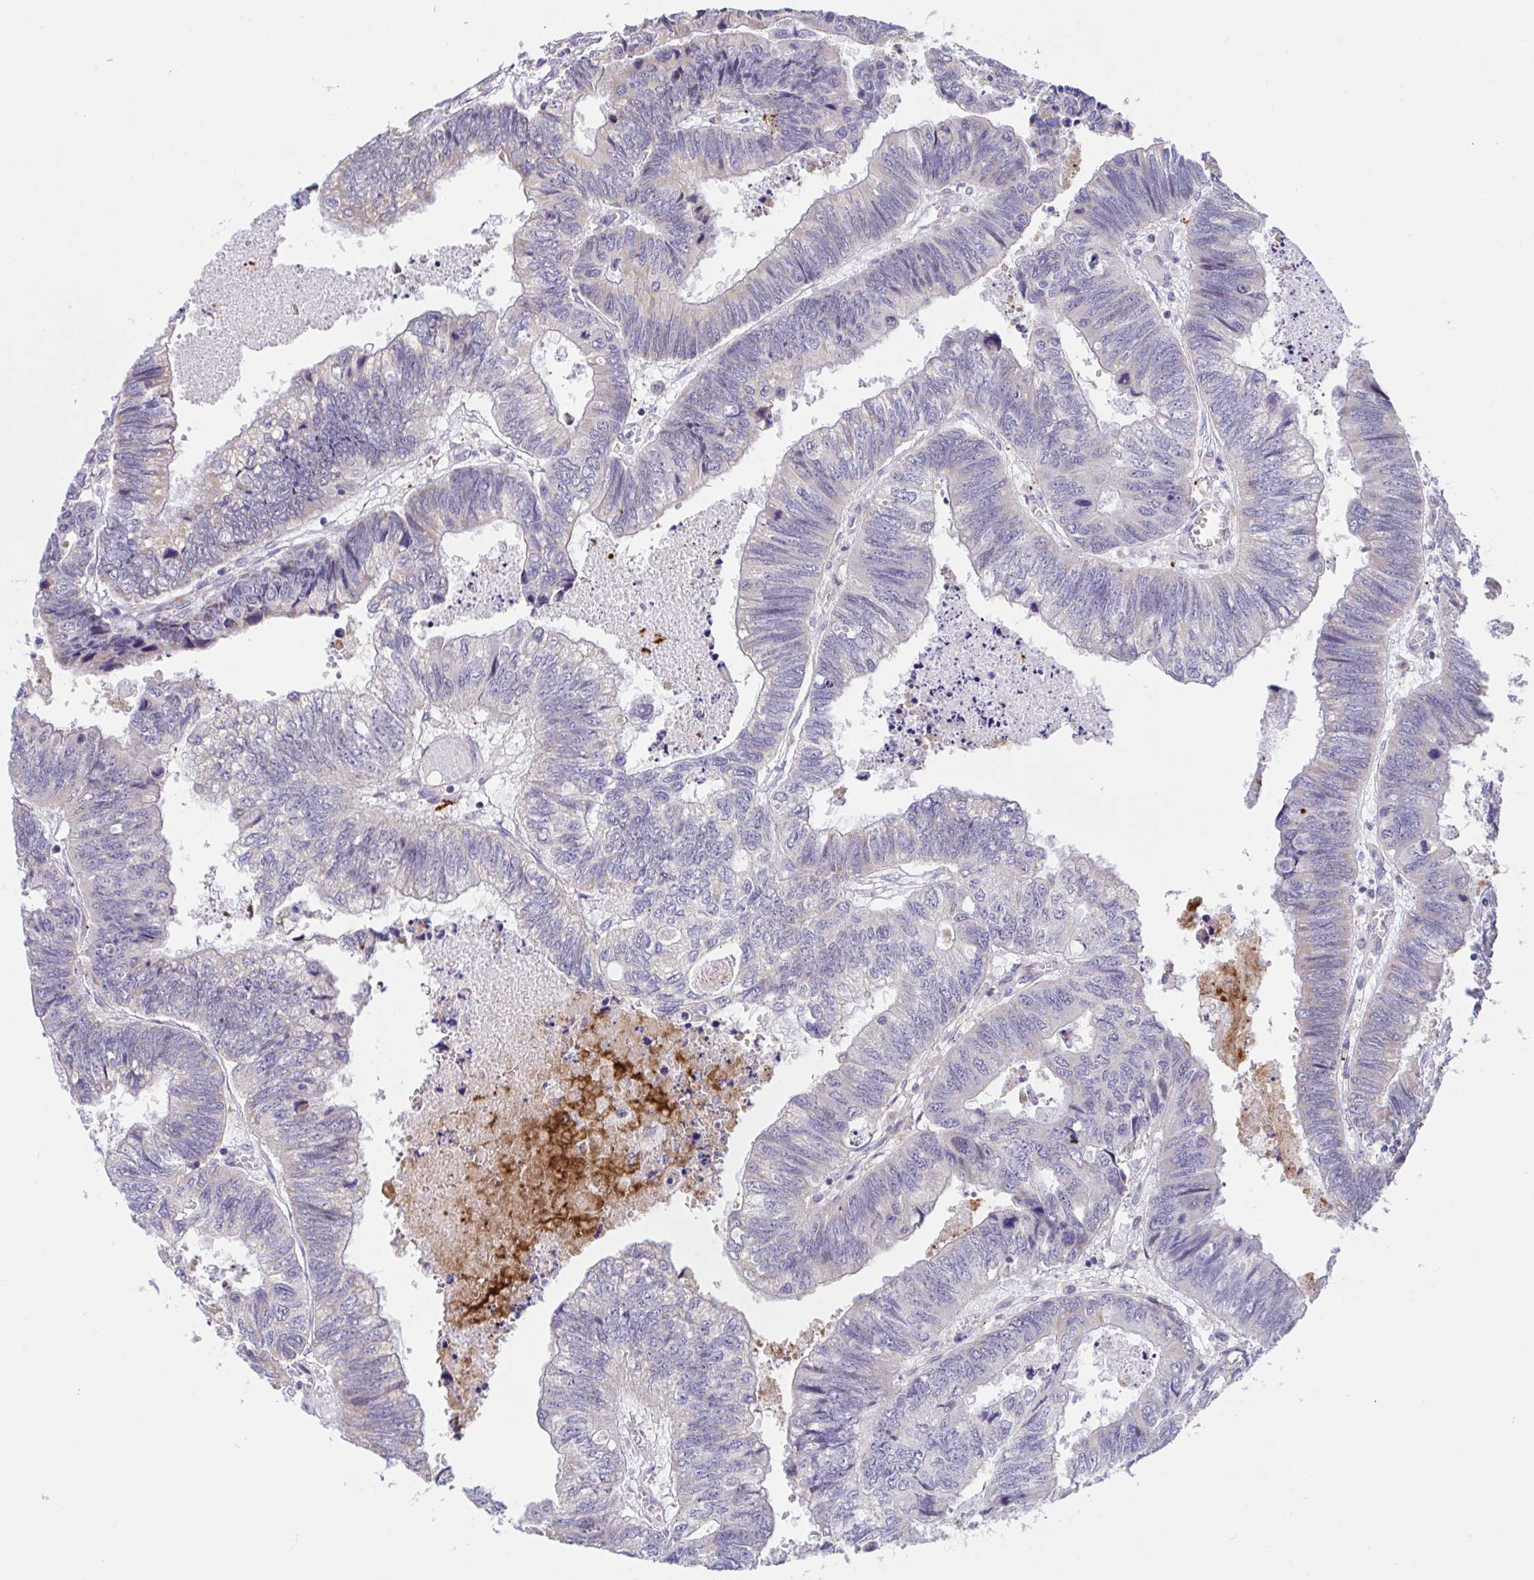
{"staining": {"intensity": "negative", "quantity": "none", "location": "none"}, "tissue": "colorectal cancer", "cell_type": "Tumor cells", "image_type": "cancer", "snomed": [{"axis": "morphology", "description": "Adenocarcinoma, NOS"}, {"axis": "topography", "description": "Colon"}], "caption": "Human colorectal cancer stained for a protein using immunohistochemistry (IHC) reveals no expression in tumor cells.", "gene": "IL37", "patient": {"sex": "male", "age": 62}}